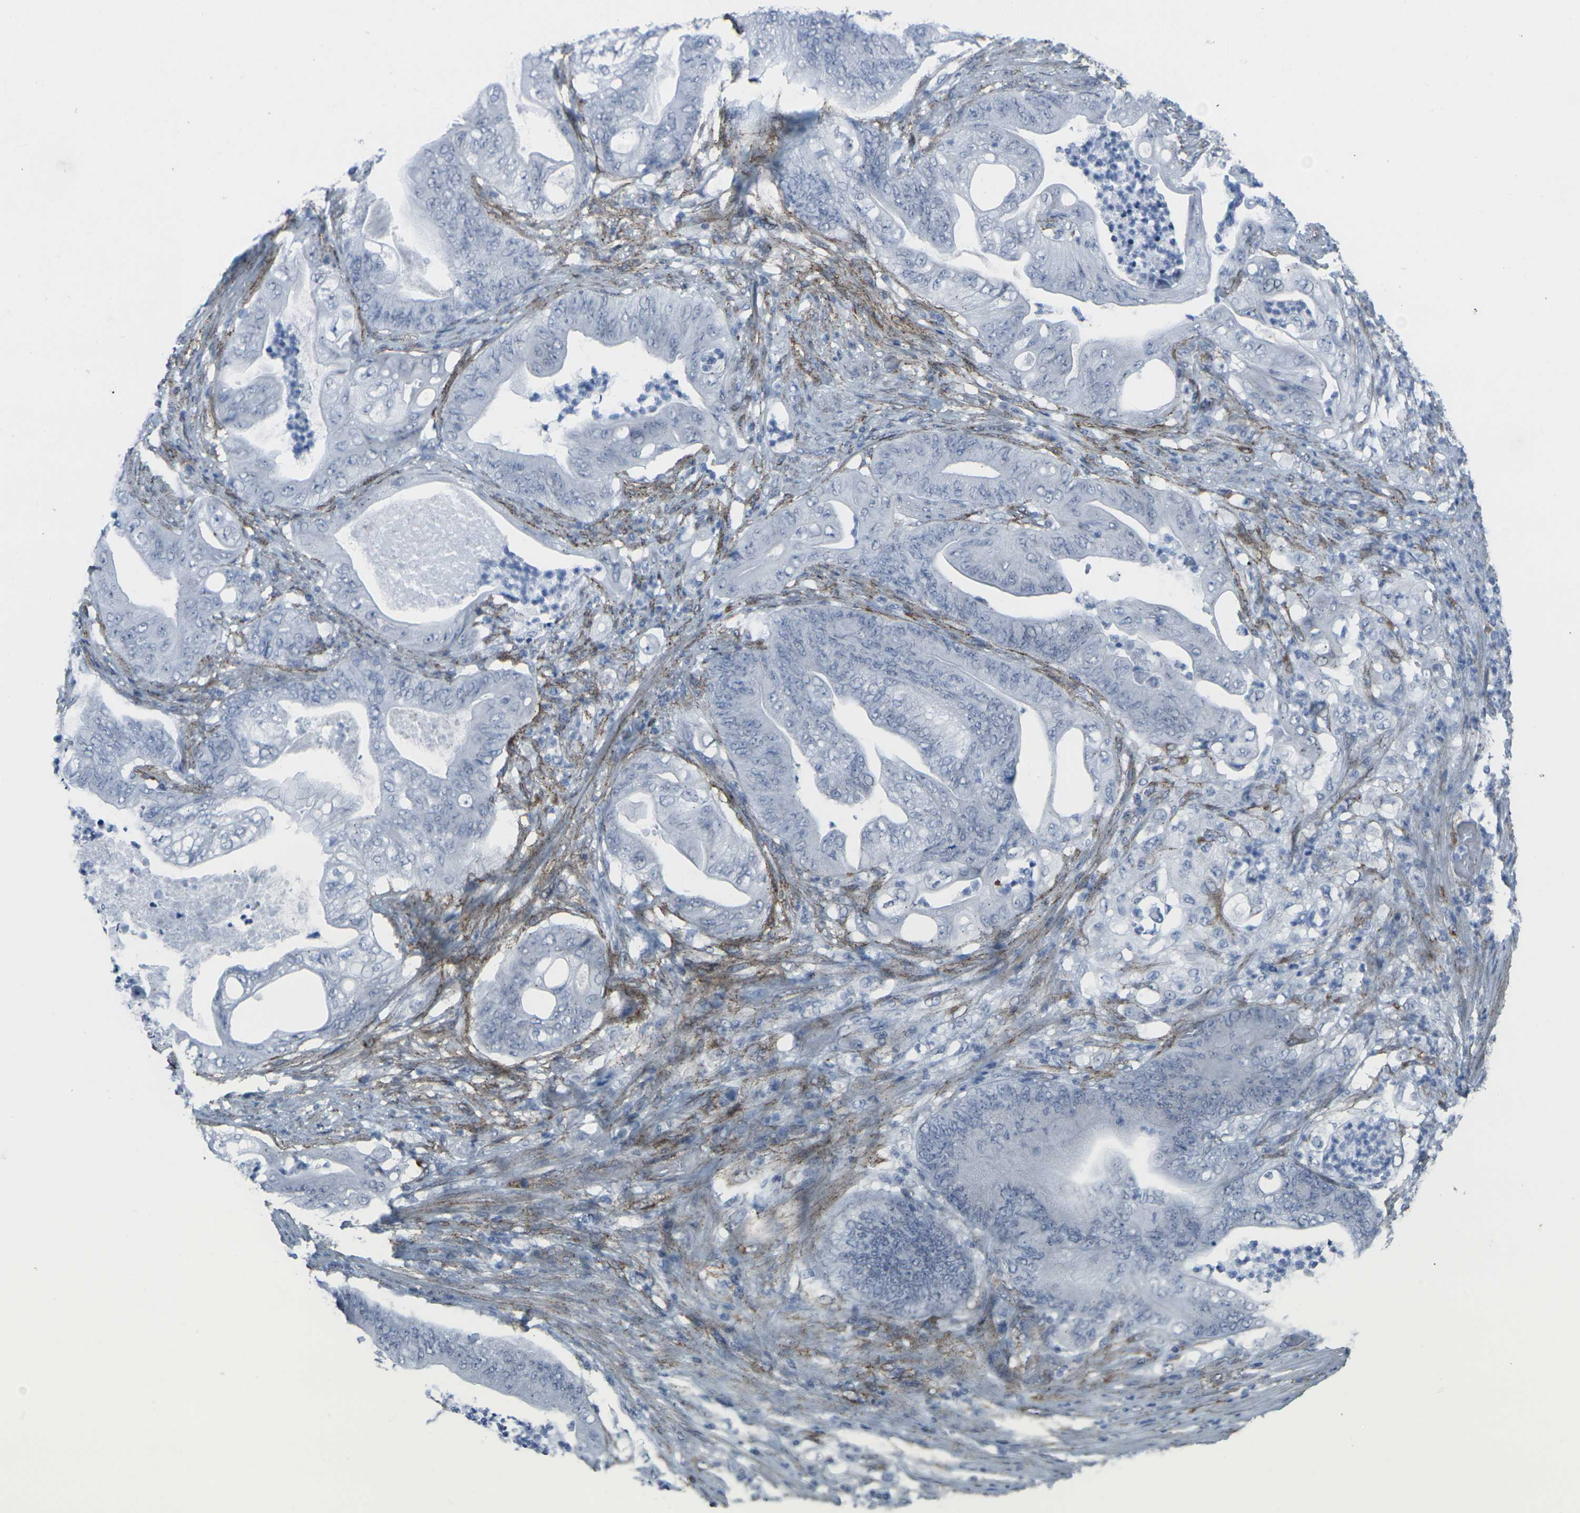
{"staining": {"intensity": "negative", "quantity": "none", "location": "none"}, "tissue": "stomach cancer", "cell_type": "Tumor cells", "image_type": "cancer", "snomed": [{"axis": "morphology", "description": "Adenocarcinoma, NOS"}, {"axis": "topography", "description": "Stomach"}], "caption": "There is no significant staining in tumor cells of stomach adenocarcinoma.", "gene": "CDH11", "patient": {"sex": "female", "age": 73}}